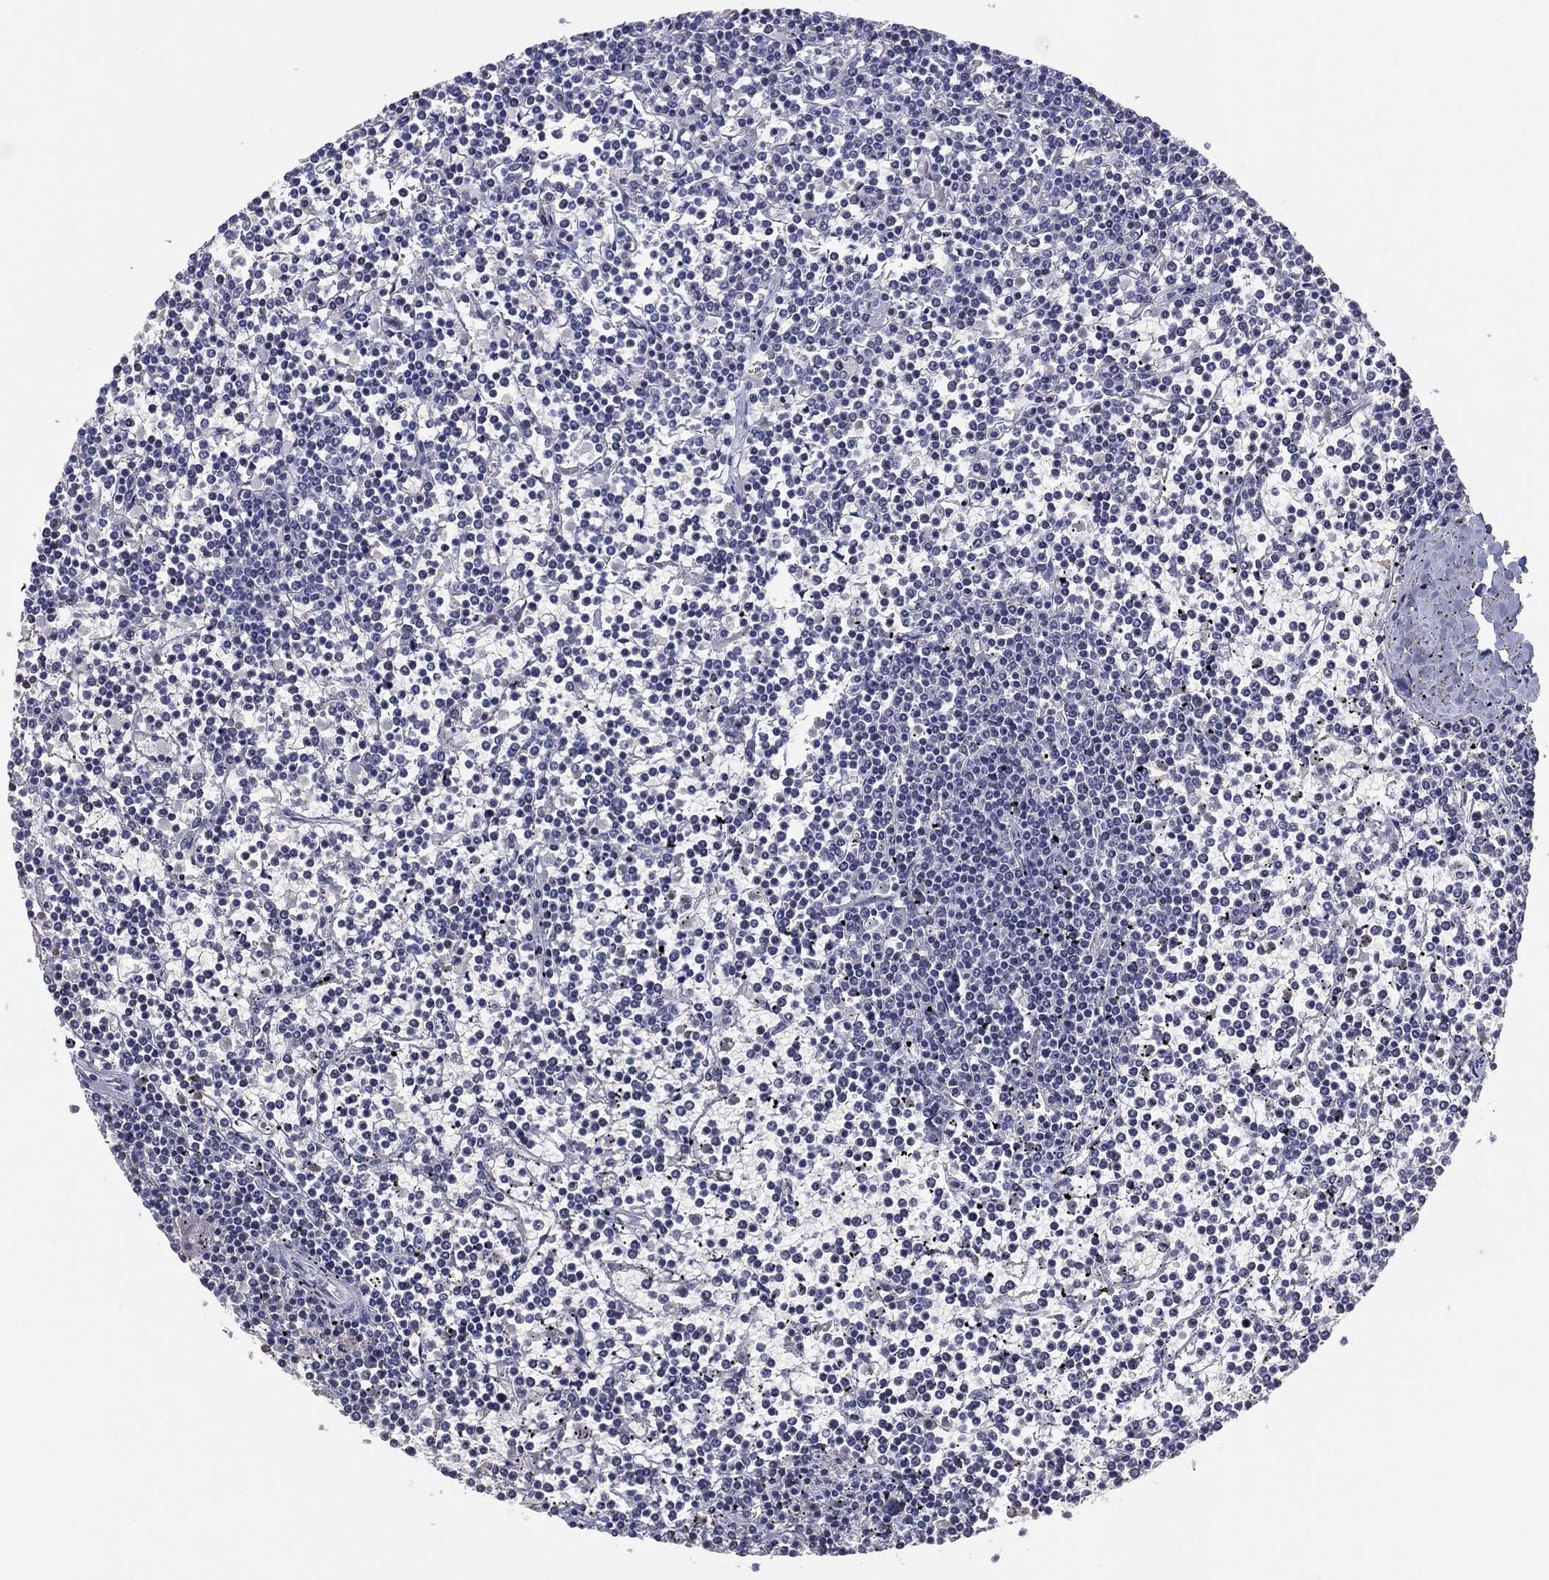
{"staining": {"intensity": "negative", "quantity": "none", "location": "none"}, "tissue": "lymphoma", "cell_type": "Tumor cells", "image_type": "cancer", "snomed": [{"axis": "morphology", "description": "Malignant lymphoma, non-Hodgkin's type, Low grade"}, {"axis": "topography", "description": "Spleen"}], "caption": "Tumor cells show no significant expression in lymphoma.", "gene": "HEATR4", "patient": {"sex": "female", "age": 19}}